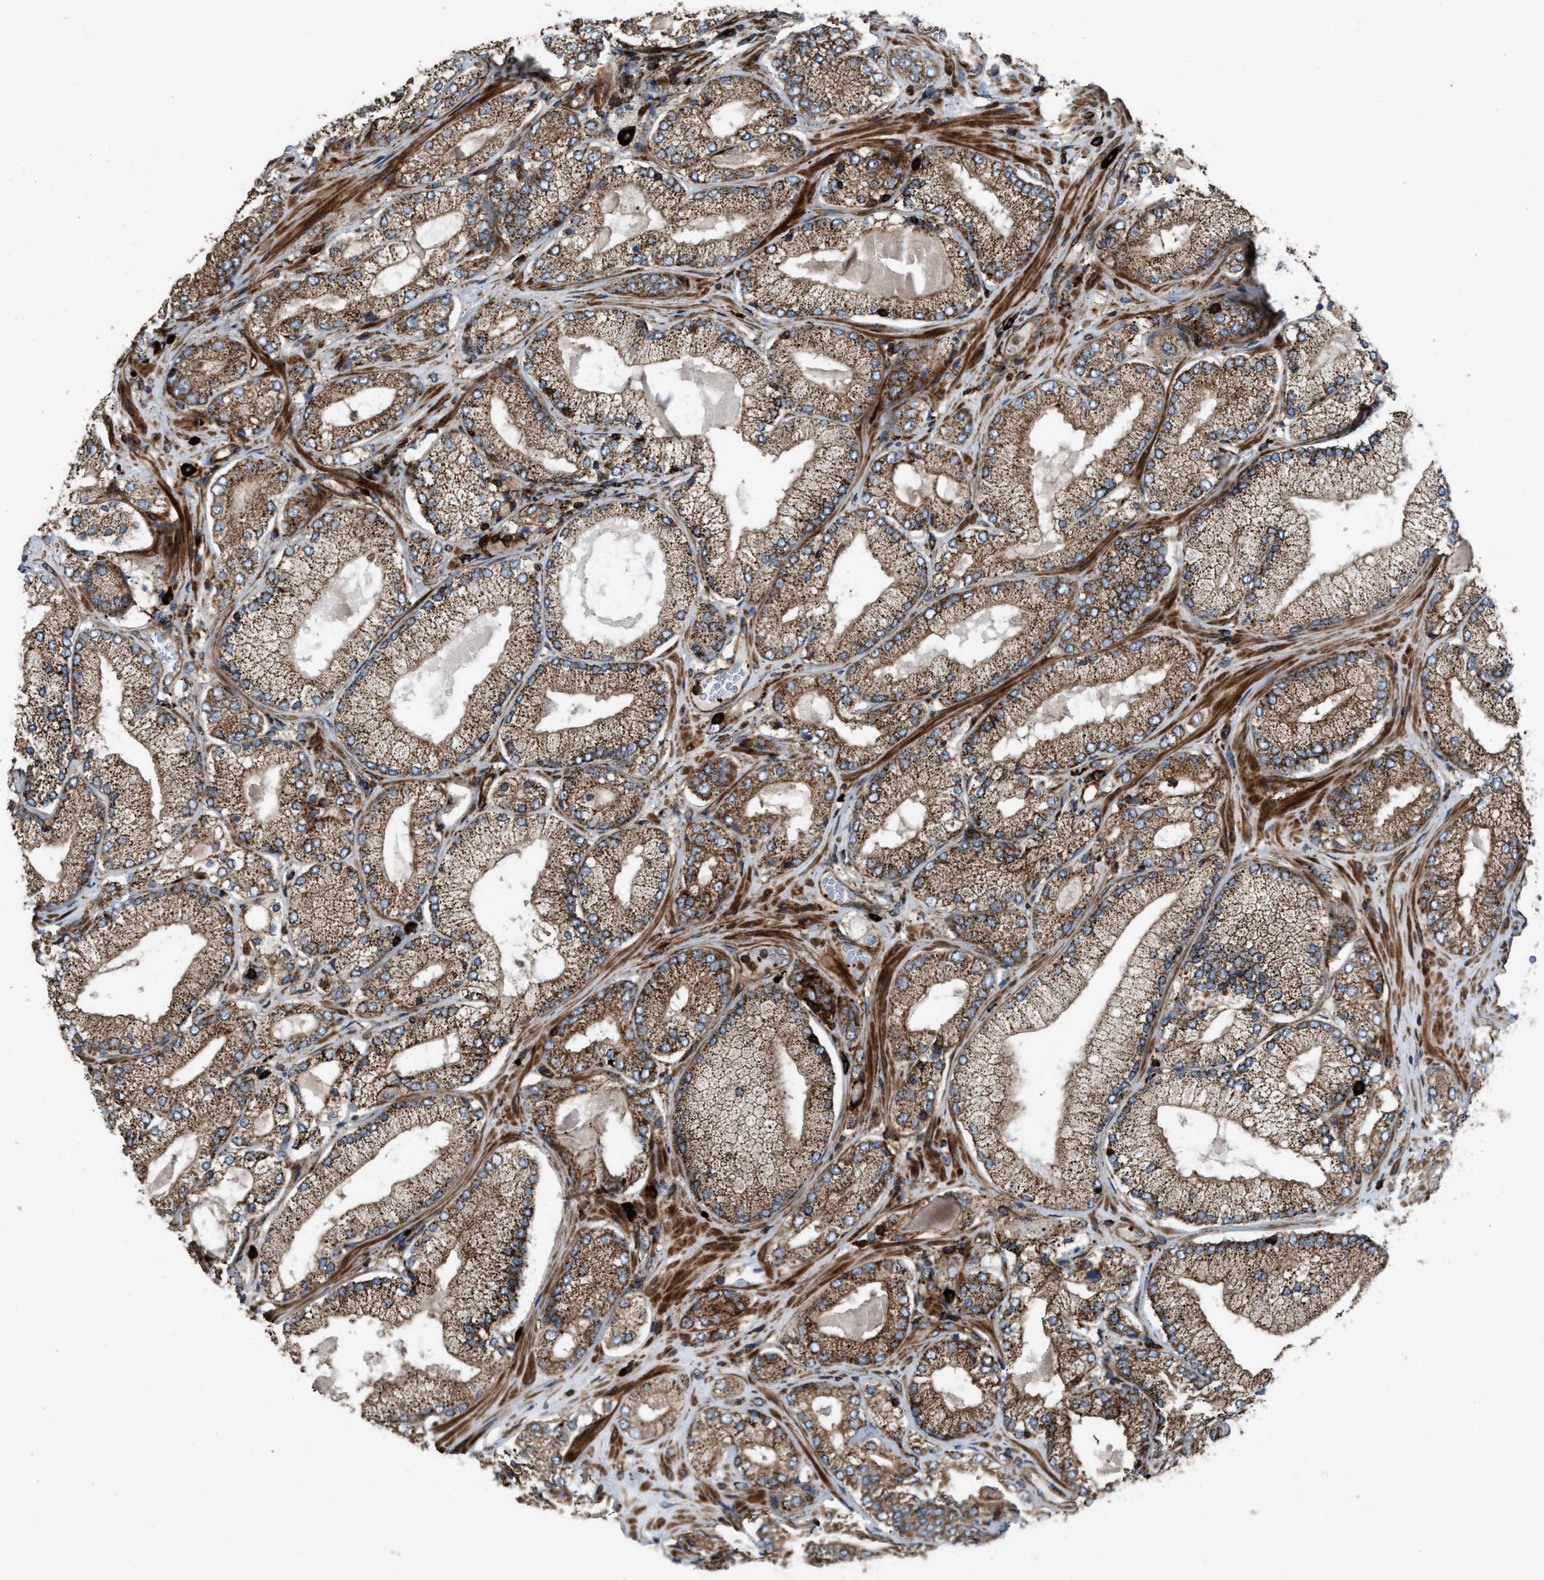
{"staining": {"intensity": "moderate", "quantity": ">75%", "location": "cytoplasmic/membranous"}, "tissue": "prostate cancer", "cell_type": "Tumor cells", "image_type": "cancer", "snomed": [{"axis": "morphology", "description": "Adenocarcinoma, Low grade"}, {"axis": "topography", "description": "Prostate"}], "caption": "This is a histology image of IHC staining of prostate cancer, which shows moderate staining in the cytoplasmic/membranous of tumor cells.", "gene": "EGLN1", "patient": {"sex": "male", "age": 65}}